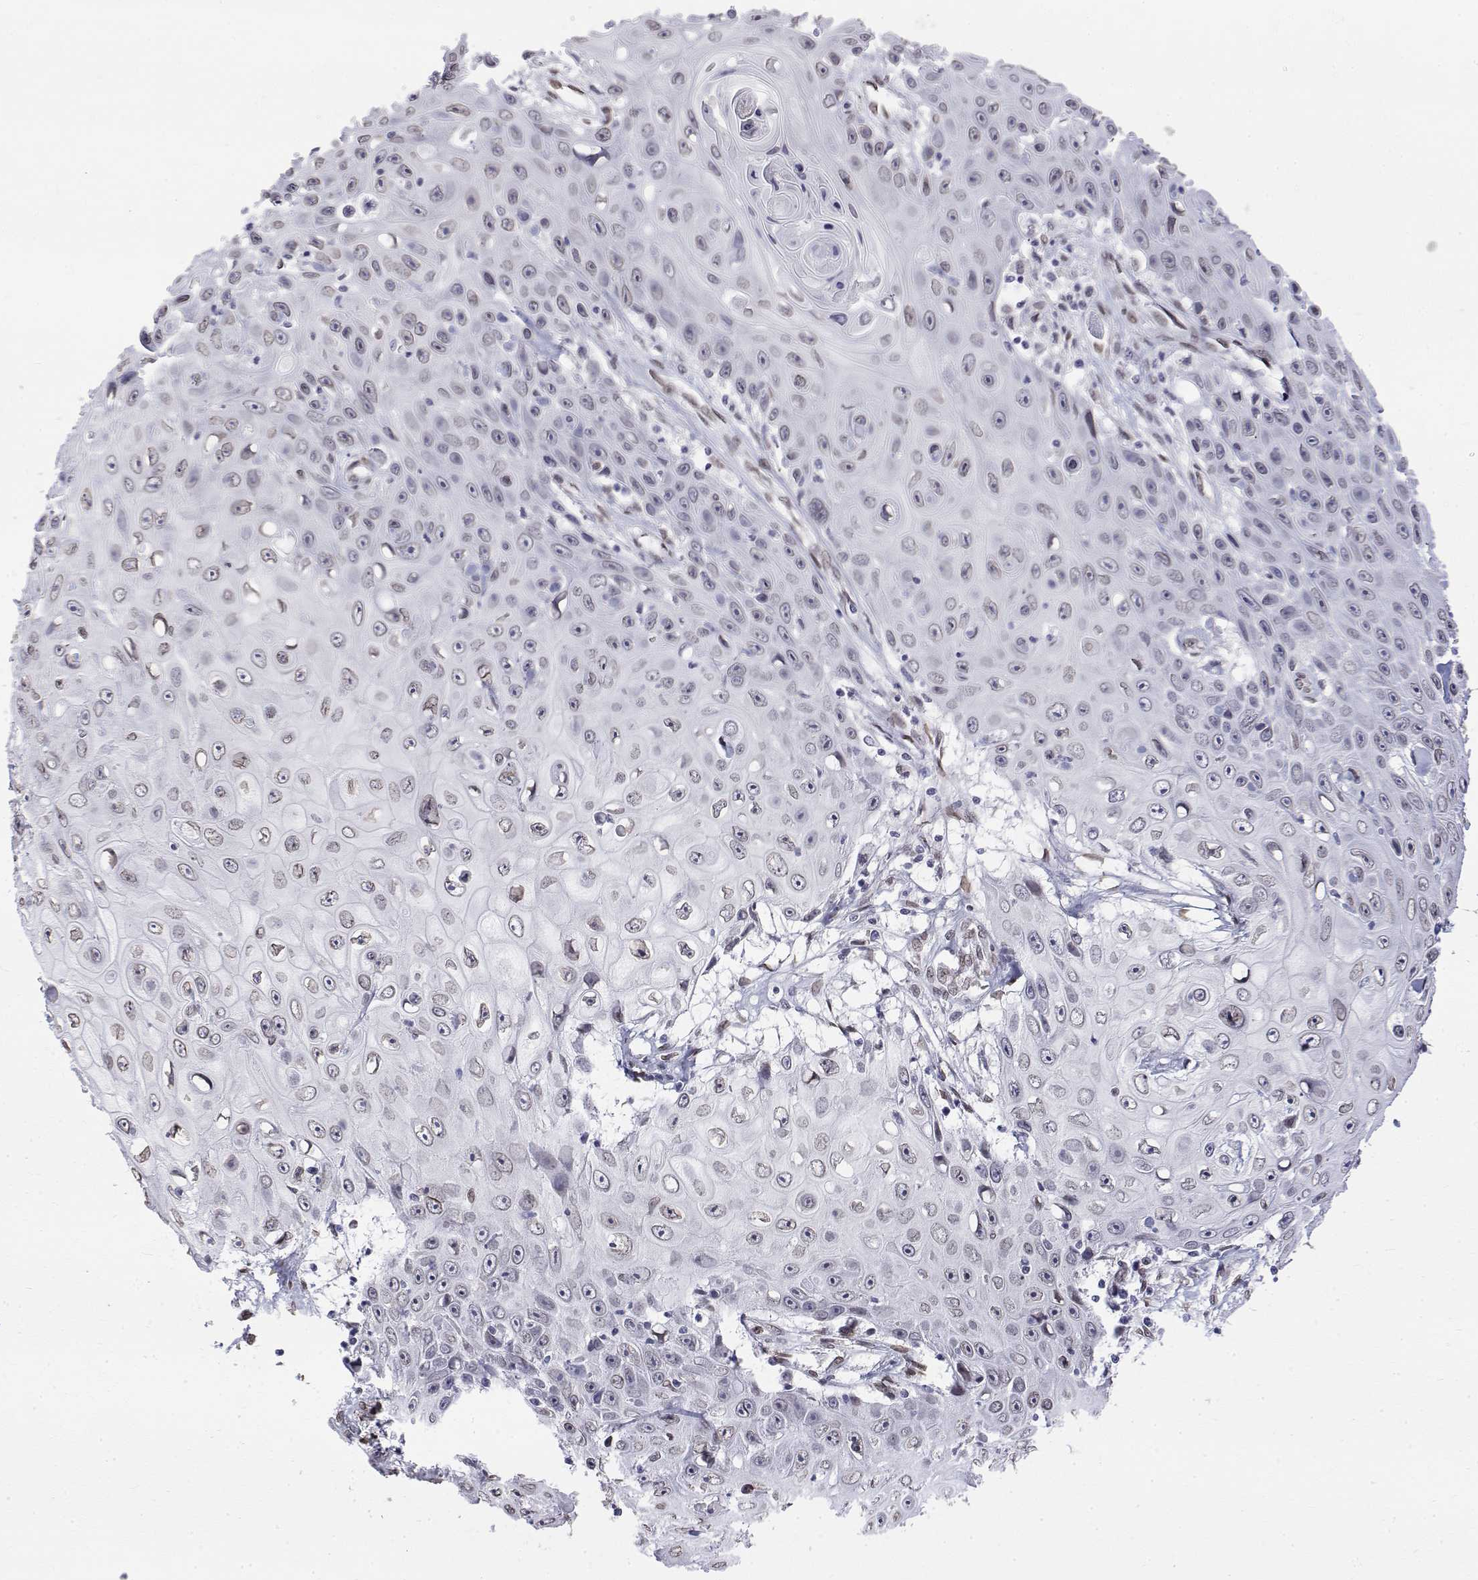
{"staining": {"intensity": "weak", "quantity": "25%-75%", "location": "nuclear"}, "tissue": "skin cancer", "cell_type": "Tumor cells", "image_type": "cancer", "snomed": [{"axis": "morphology", "description": "Squamous cell carcinoma, NOS"}, {"axis": "topography", "description": "Skin"}], "caption": "Protein staining of skin squamous cell carcinoma tissue shows weak nuclear expression in about 25%-75% of tumor cells.", "gene": "ZNF532", "patient": {"sex": "male", "age": 82}}